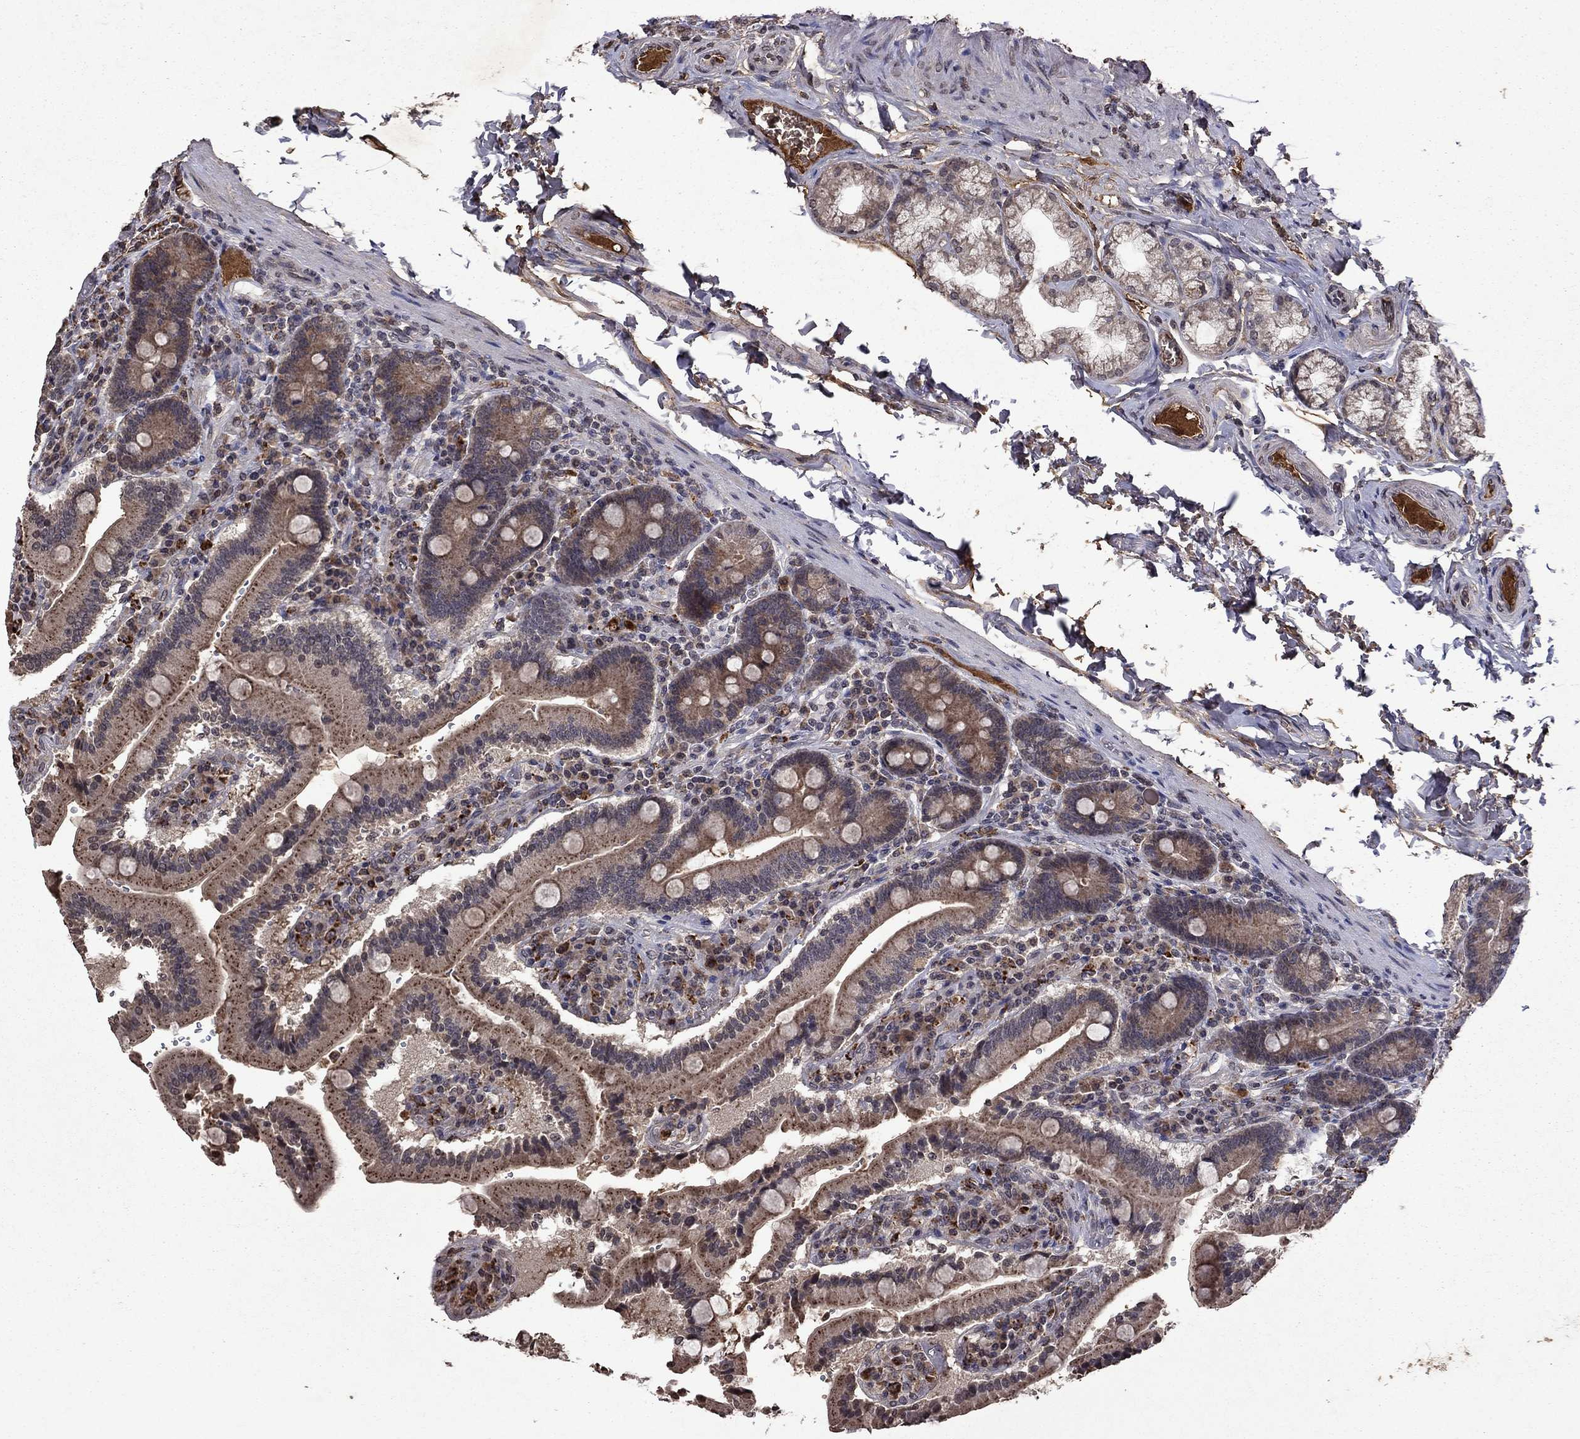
{"staining": {"intensity": "moderate", "quantity": "<25%", "location": "cytoplasmic/membranous"}, "tissue": "duodenum", "cell_type": "Glandular cells", "image_type": "normal", "snomed": [{"axis": "morphology", "description": "Normal tissue, NOS"}, {"axis": "topography", "description": "Duodenum"}], "caption": "Duodenum was stained to show a protein in brown. There is low levels of moderate cytoplasmic/membranous staining in approximately <25% of glandular cells. The staining was performed using DAB (3,3'-diaminobenzidine) to visualize the protein expression in brown, while the nuclei were stained in blue with hematoxylin (Magnification: 20x).", "gene": "NLGN1", "patient": {"sex": "female", "age": 62}}